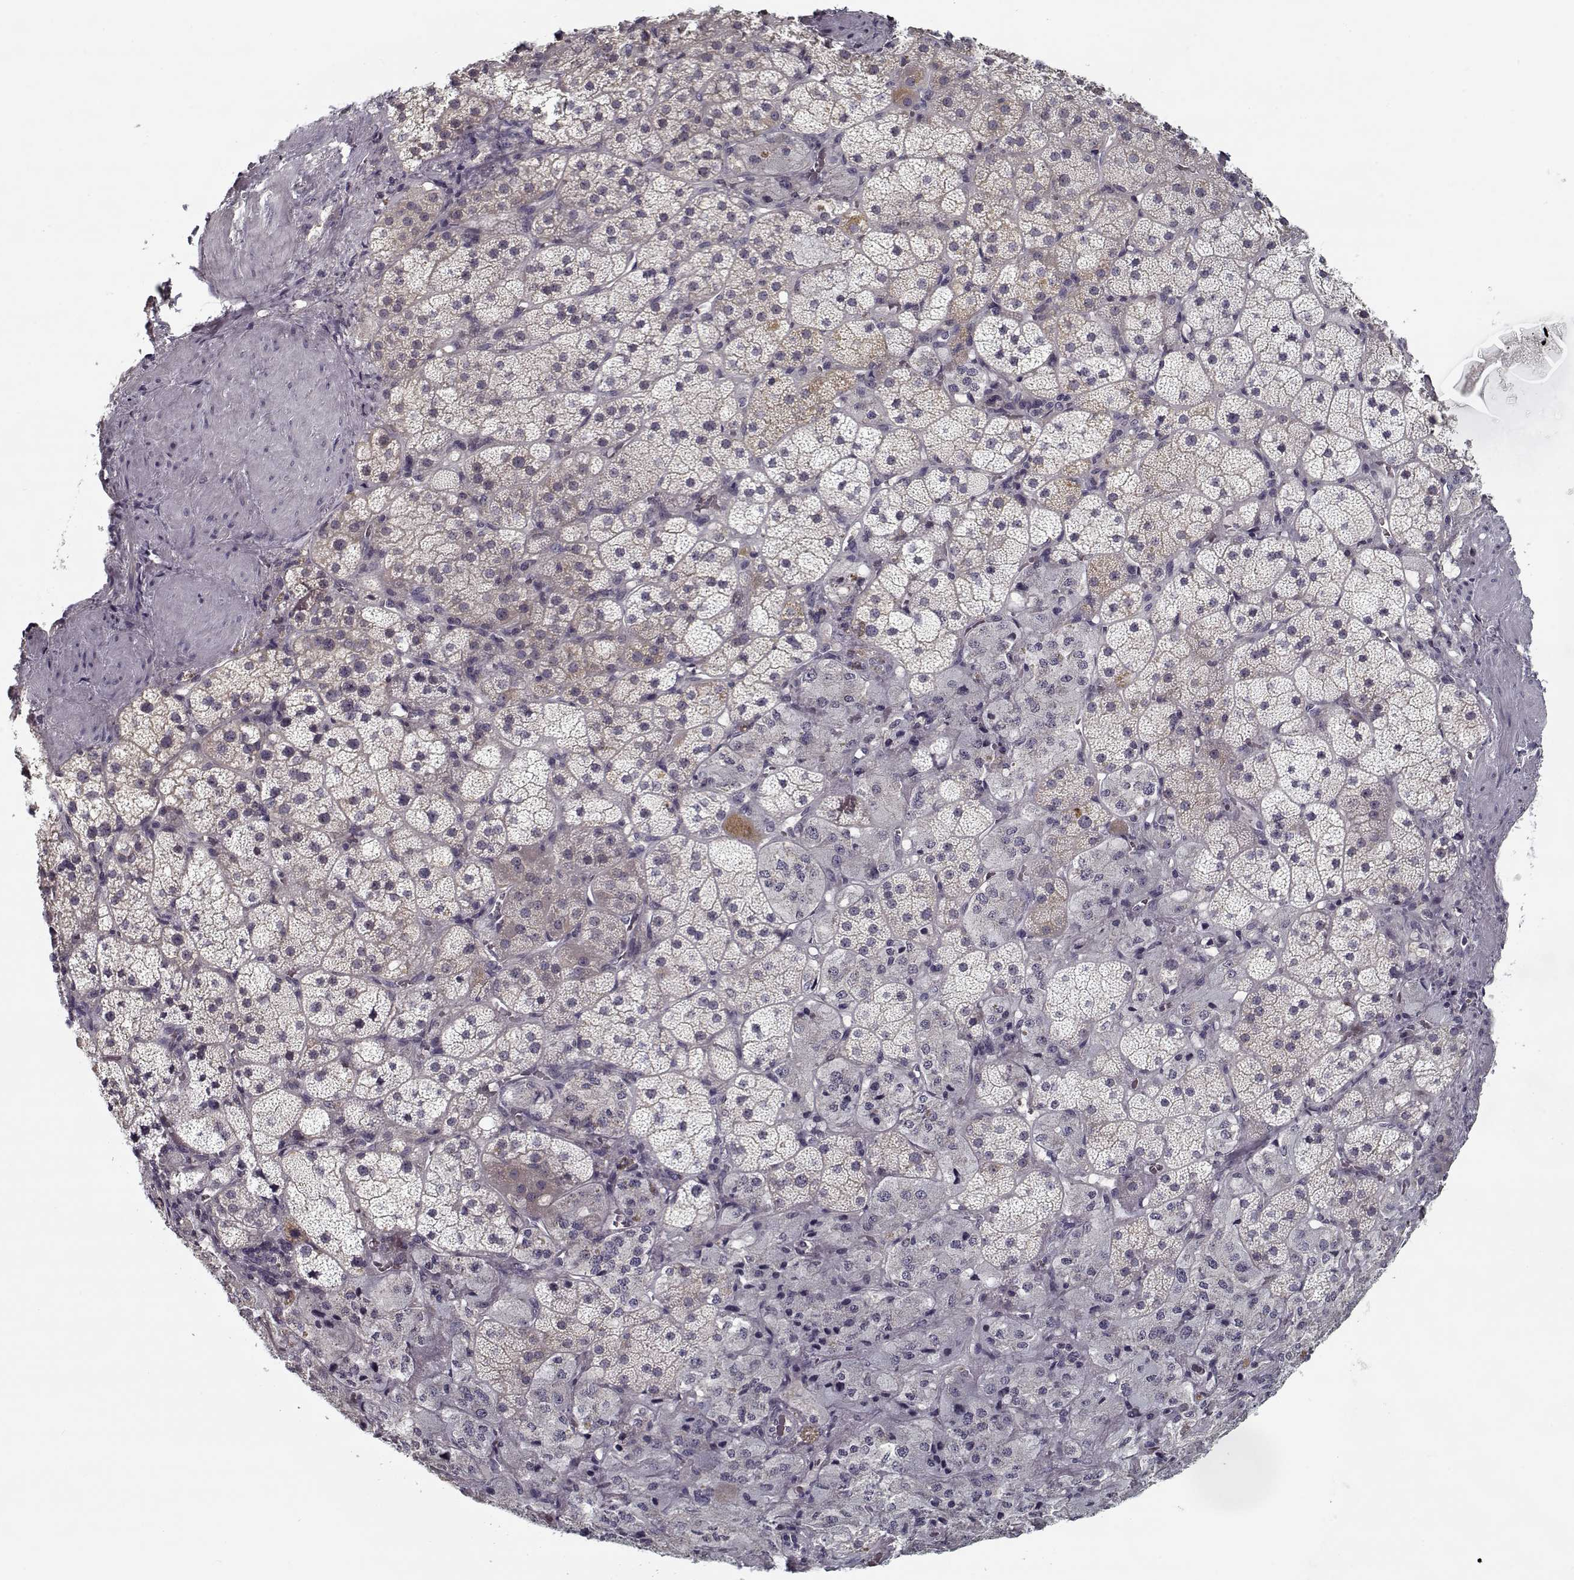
{"staining": {"intensity": "negative", "quantity": "none", "location": "none"}, "tissue": "adrenal gland", "cell_type": "Glandular cells", "image_type": "normal", "snomed": [{"axis": "morphology", "description": "Normal tissue, NOS"}, {"axis": "topography", "description": "Adrenal gland"}], "caption": "DAB immunohistochemical staining of unremarkable adrenal gland demonstrates no significant expression in glandular cells.", "gene": "TESPA1", "patient": {"sex": "male", "age": 57}}